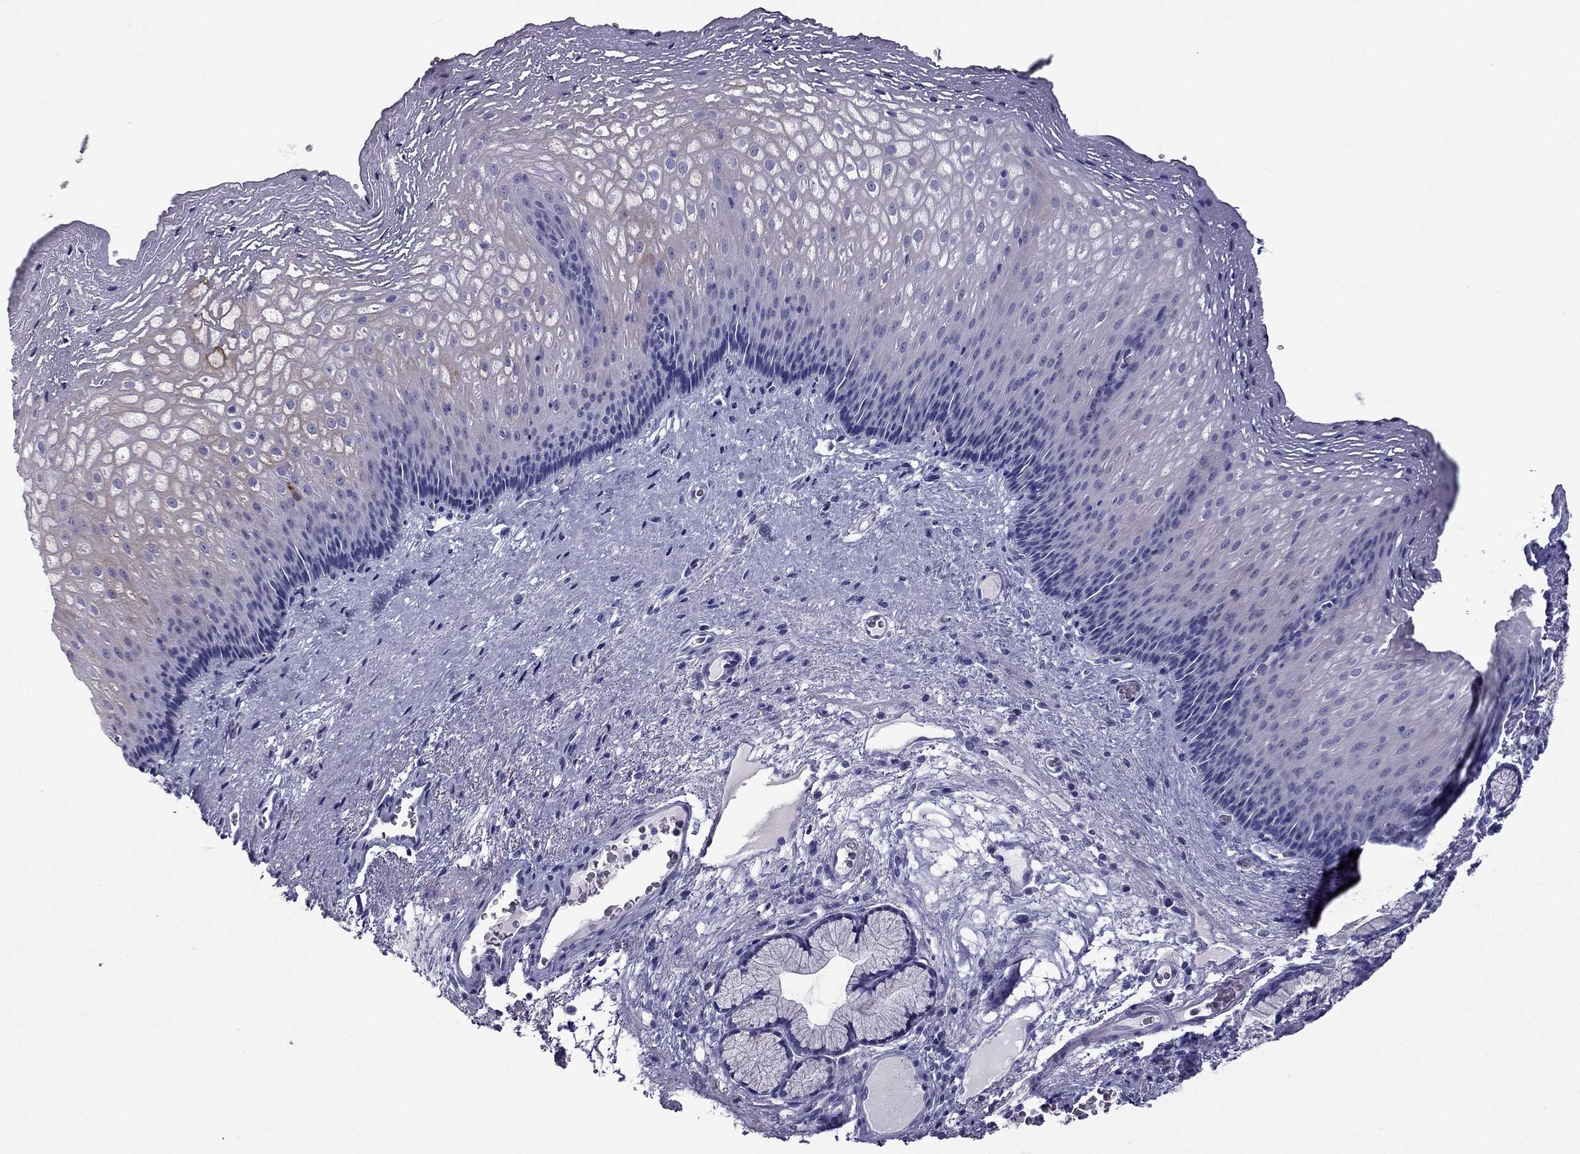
{"staining": {"intensity": "negative", "quantity": "none", "location": "none"}, "tissue": "esophagus", "cell_type": "Squamous epithelial cells", "image_type": "normal", "snomed": [{"axis": "morphology", "description": "Normal tissue, NOS"}, {"axis": "topography", "description": "Esophagus"}], "caption": "IHC of normal esophagus reveals no expression in squamous epithelial cells.", "gene": "ERC2", "patient": {"sex": "male", "age": 76}}